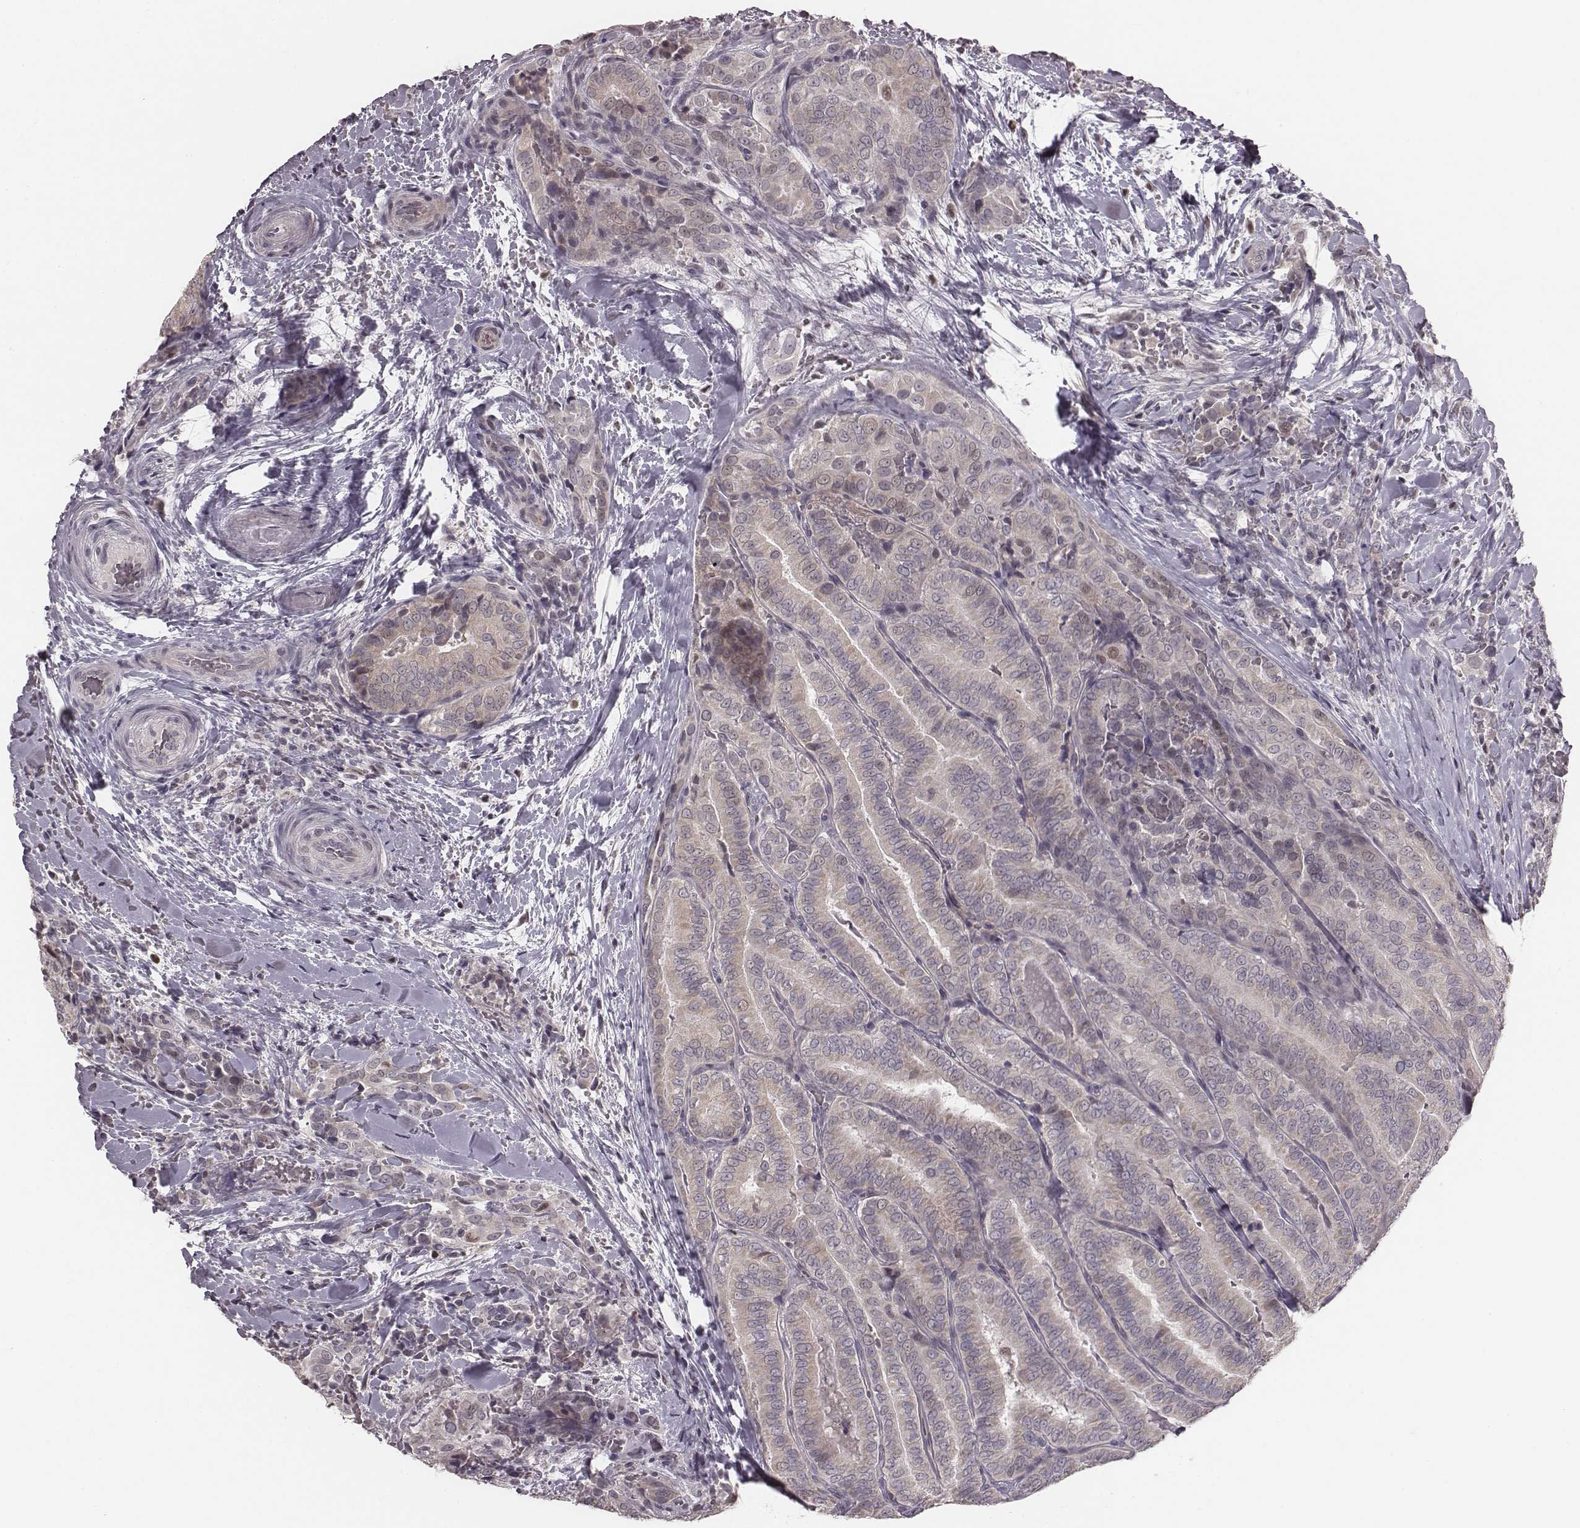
{"staining": {"intensity": "weak", "quantity": ">75%", "location": "cytoplasmic/membranous"}, "tissue": "thyroid cancer", "cell_type": "Tumor cells", "image_type": "cancer", "snomed": [{"axis": "morphology", "description": "Papillary adenocarcinoma, NOS"}, {"axis": "topography", "description": "Thyroid gland"}], "caption": "There is low levels of weak cytoplasmic/membranous positivity in tumor cells of papillary adenocarcinoma (thyroid), as demonstrated by immunohistochemical staining (brown color).", "gene": "IQCG", "patient": {"sex": "male", "age": 61}}